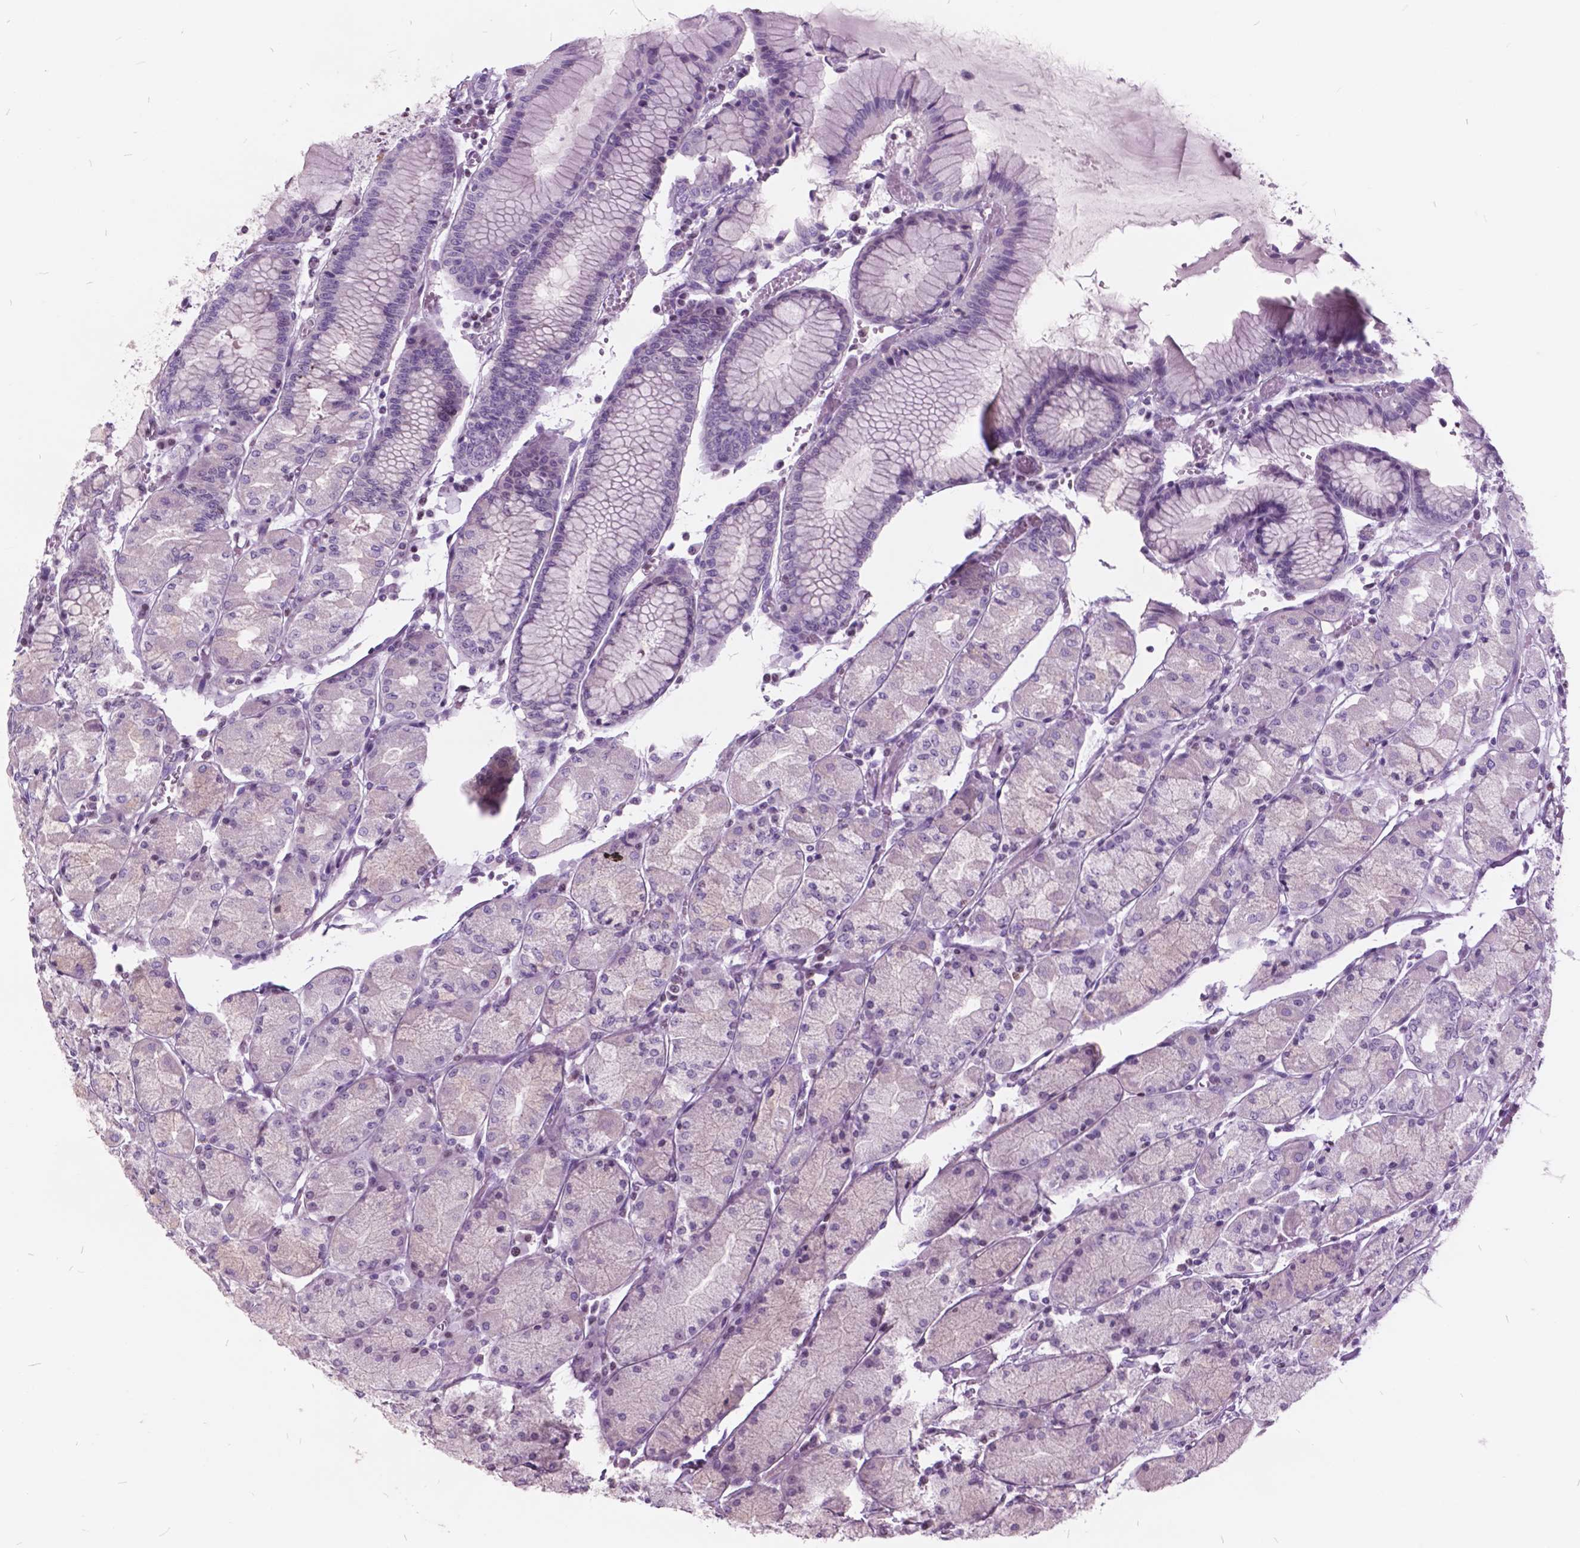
{"staining": {"intensity": "negative", "quantity": "none", "location": "none"}, "tissue": "stomach", "cell_type": "Glandular cells", "image_type": "normal", "snomed": [{"axis": "morphology", "description": "Normal tissue, NOS"}, {"axis": "topography", "description": "Stomach, upper"}], "caption": "This is an immunohistochemistry image of normal human stomach. There is no staining in glandular cells.", "gene": "SP140", "patient": {"sex": "male", "age": 69}}